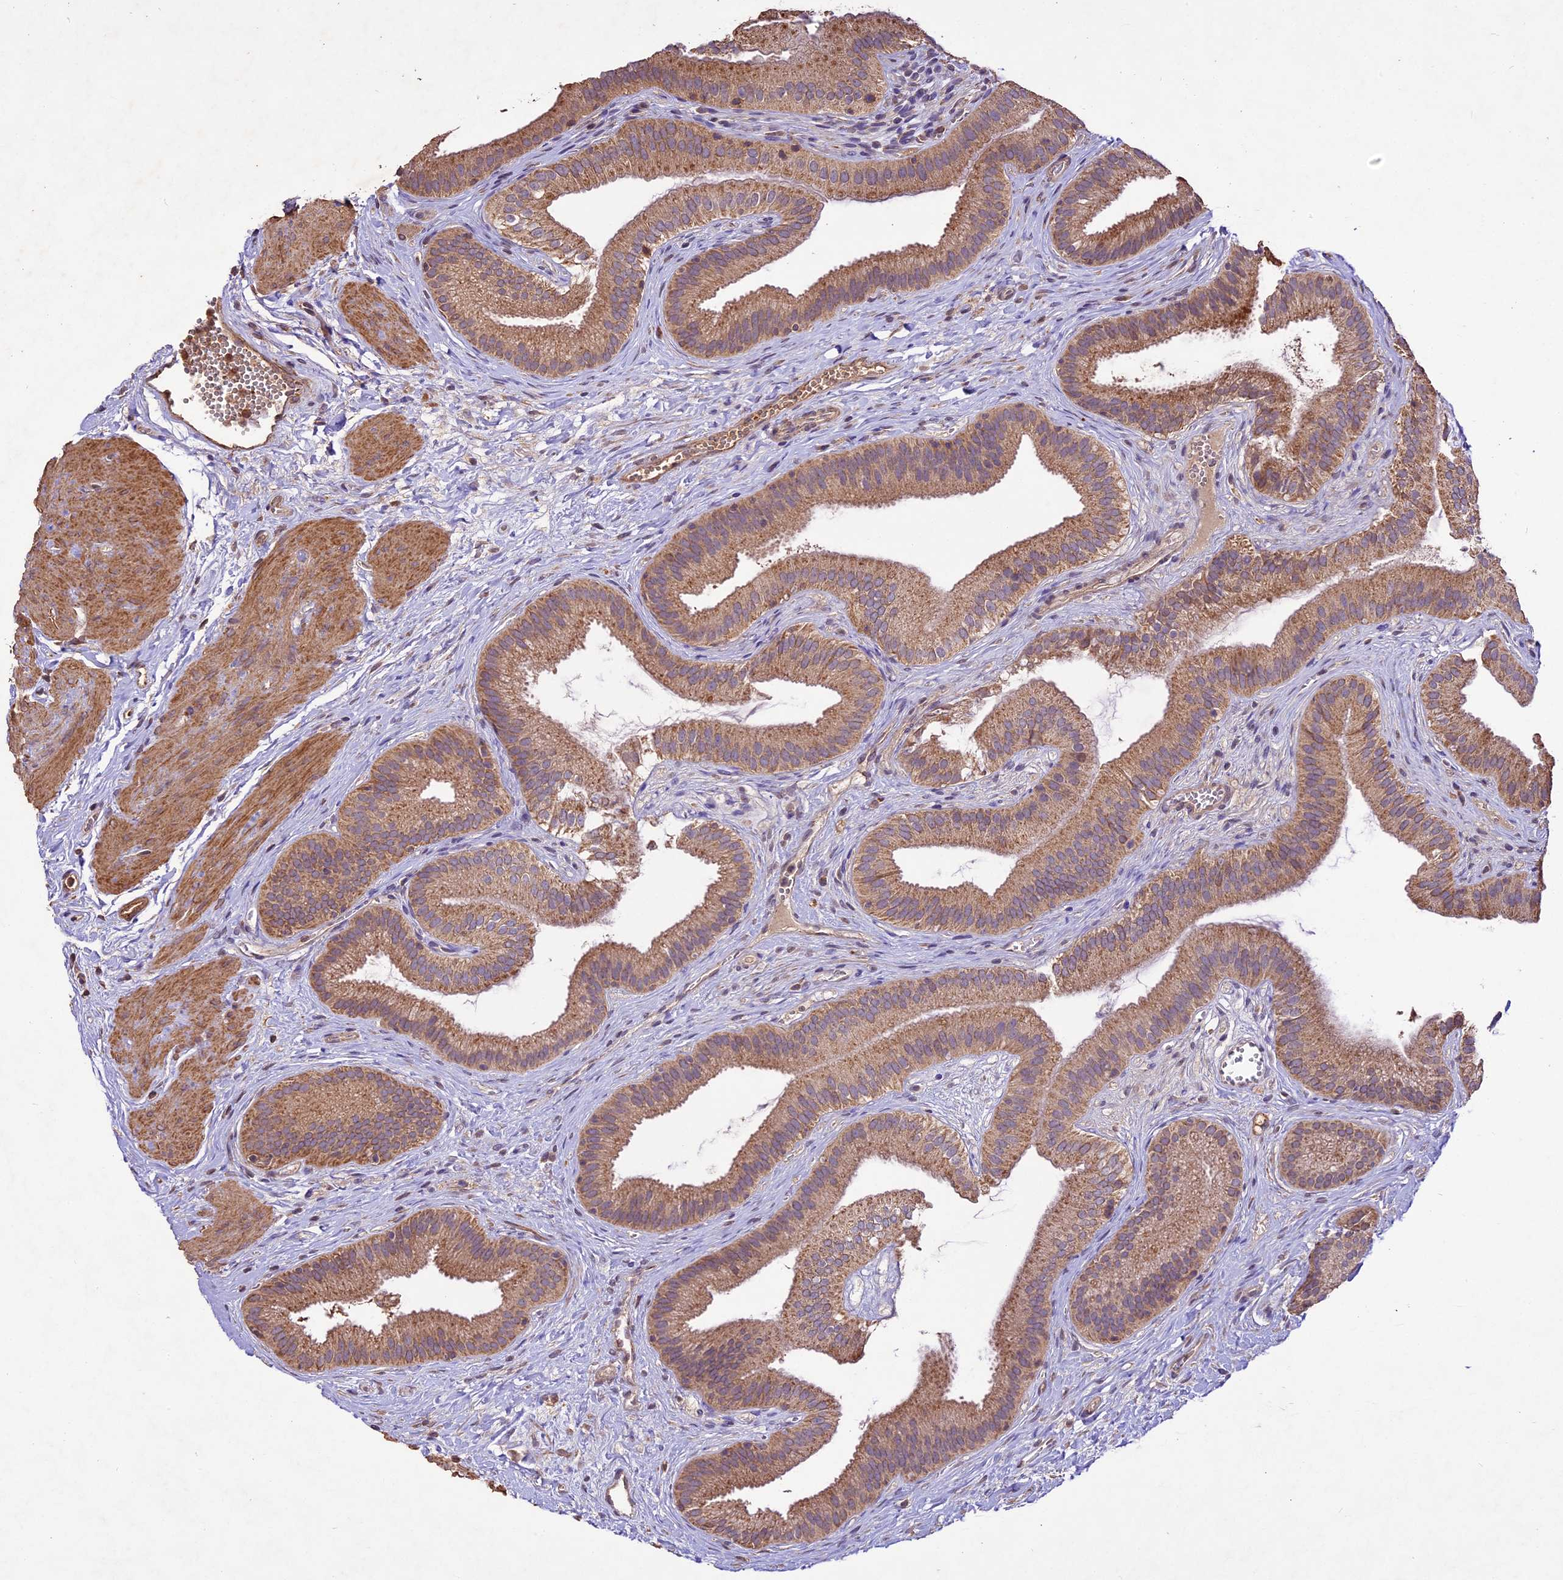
{"staining": {"intensity": "moderate", "quantity": ">75%", "location": "cytoplasmic/membranous"}, "tissue": "gallbladder", "cell_type": "Glandular cells", "image_type": "normal", "snomed": [{"axis": "morphology", "description": "Normal tissue, NOS"}, {"axis": "topography", "description": "Gallbladder"}], "caption": "Glandular cells reveal moderate cytoplasmic/membranous positivity in approximately >75% of cells in unremarkable gallbladder. (DAB = brown stain, brightfield microscopy at high magnification).", "gene": "CRLF1", "patient": {"sex": "female", "age": 54}}